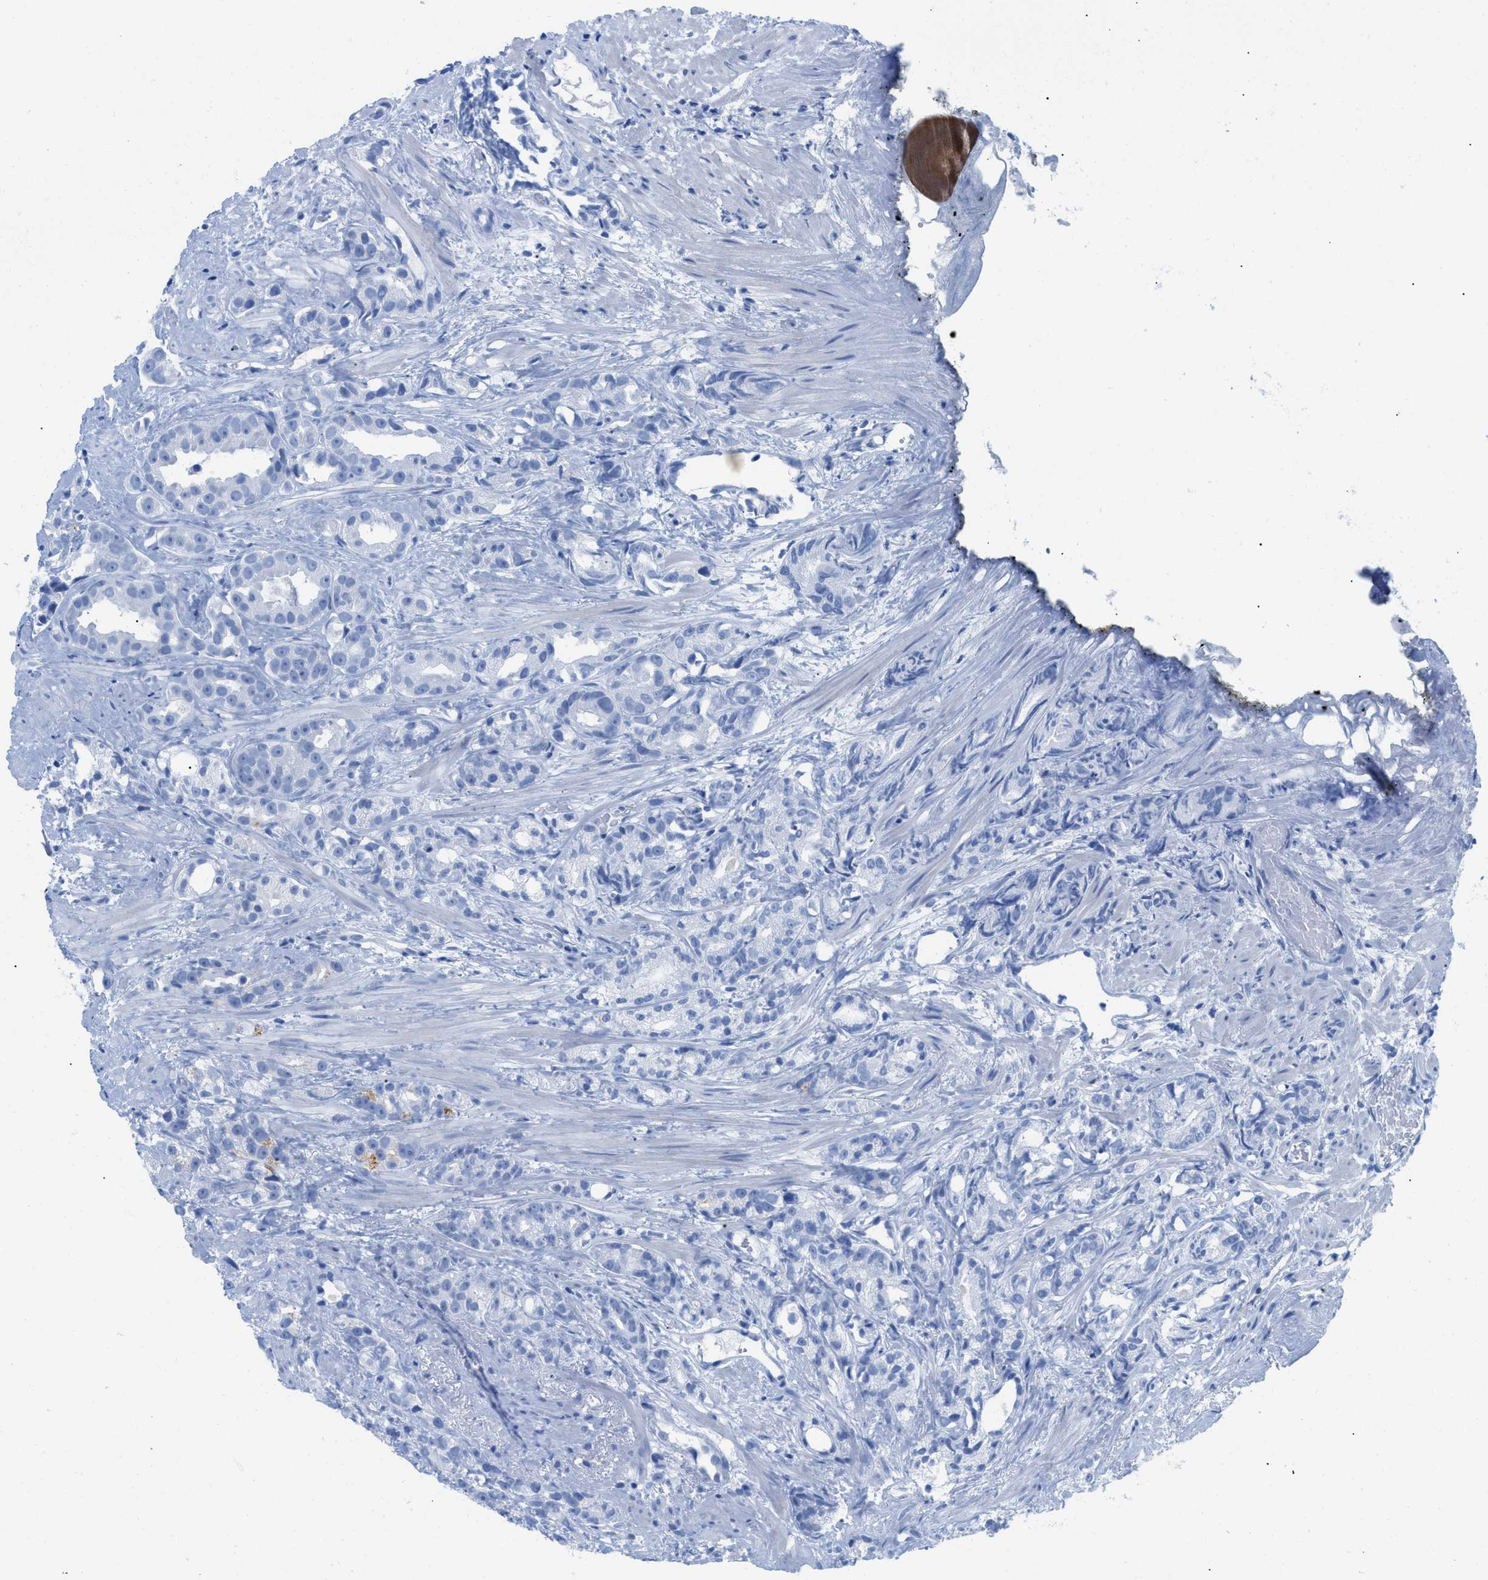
{"staining": {"intensity": "negative", "quantity": "none", "location": "none"}, "tissue": "prostate cancer", "cell_type": "Tumor cells", "image_type": "cancer", "snomed": [{"axis": "morphology", "description": "Adenocarcinoma, Low grade"}, {"axis": "topography", "description": "Prostate"}], "caption": "Prostate low-grade adenocarcinoma was stained to show a protein in brown. There is no significant staining in tumor cells. (Stains: DAB (3,3'-diaminobenzidine) IHC with hematoxylin counter stain, Microscopy: brightfield microscopy at high magnification).", "gene": "TCL1A", "patient": {"sex": "male", "age": 89}}